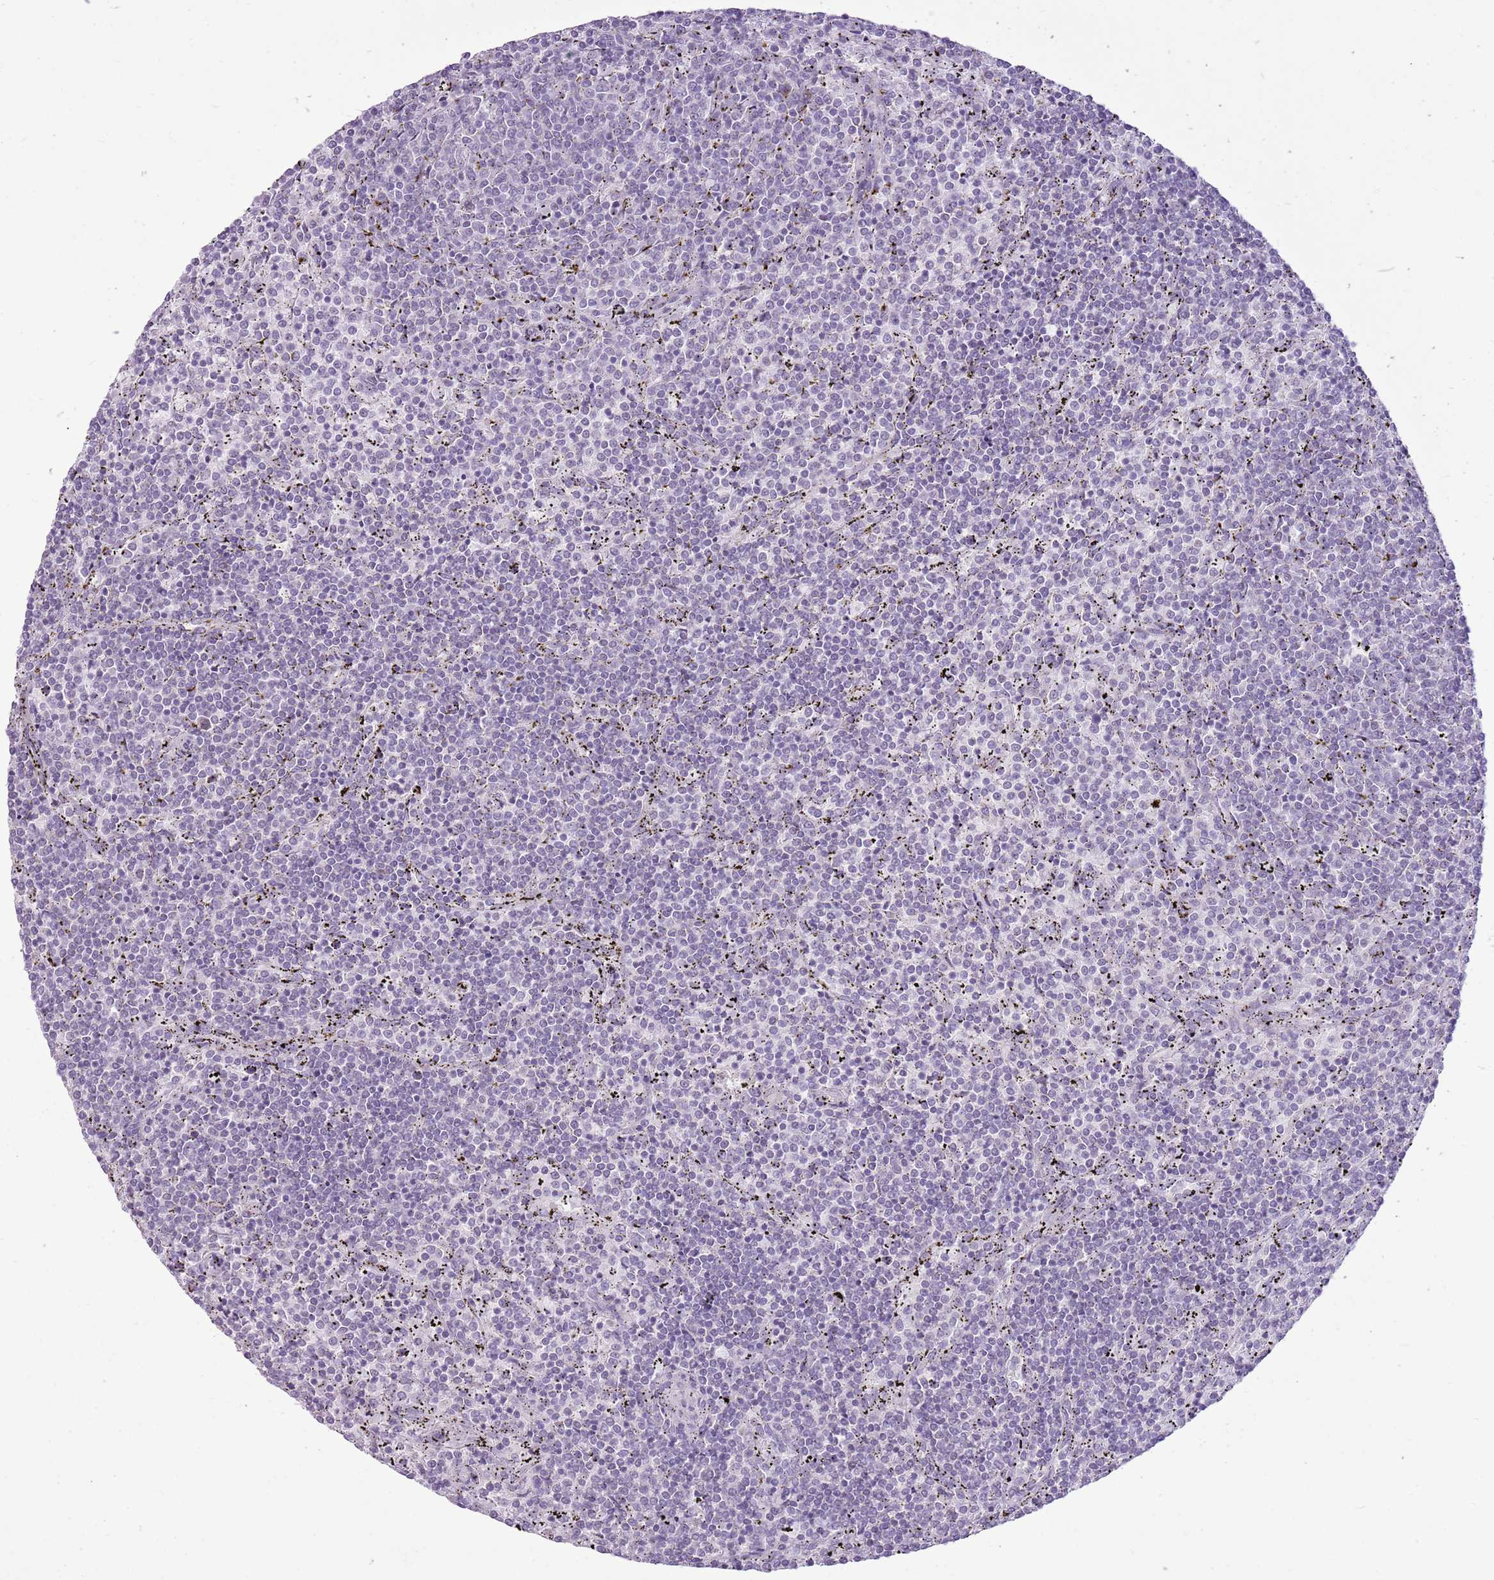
{"staining": {"intensity": "negative", "quantity": "none", "location": "none"}, "tissue": "lymphoma", "cell_type": "Tumor cells", "image_type": "cancer", "snomed": [{"axis": "morphology", "description": "Malignant lymphoma, non-Hodgkin's type, Low grade"}, {"axis": "topography", "description": "Spleen"}], "caption": "The histopathology image demonstrates no staining of tumor cells in low-grade malignant lymphoma, non-Hodgkin's type. (DAB immunohistochemistry, high magnification).", "gene": "RPL3L", "patient": {"sex": "female", "age": 50}}